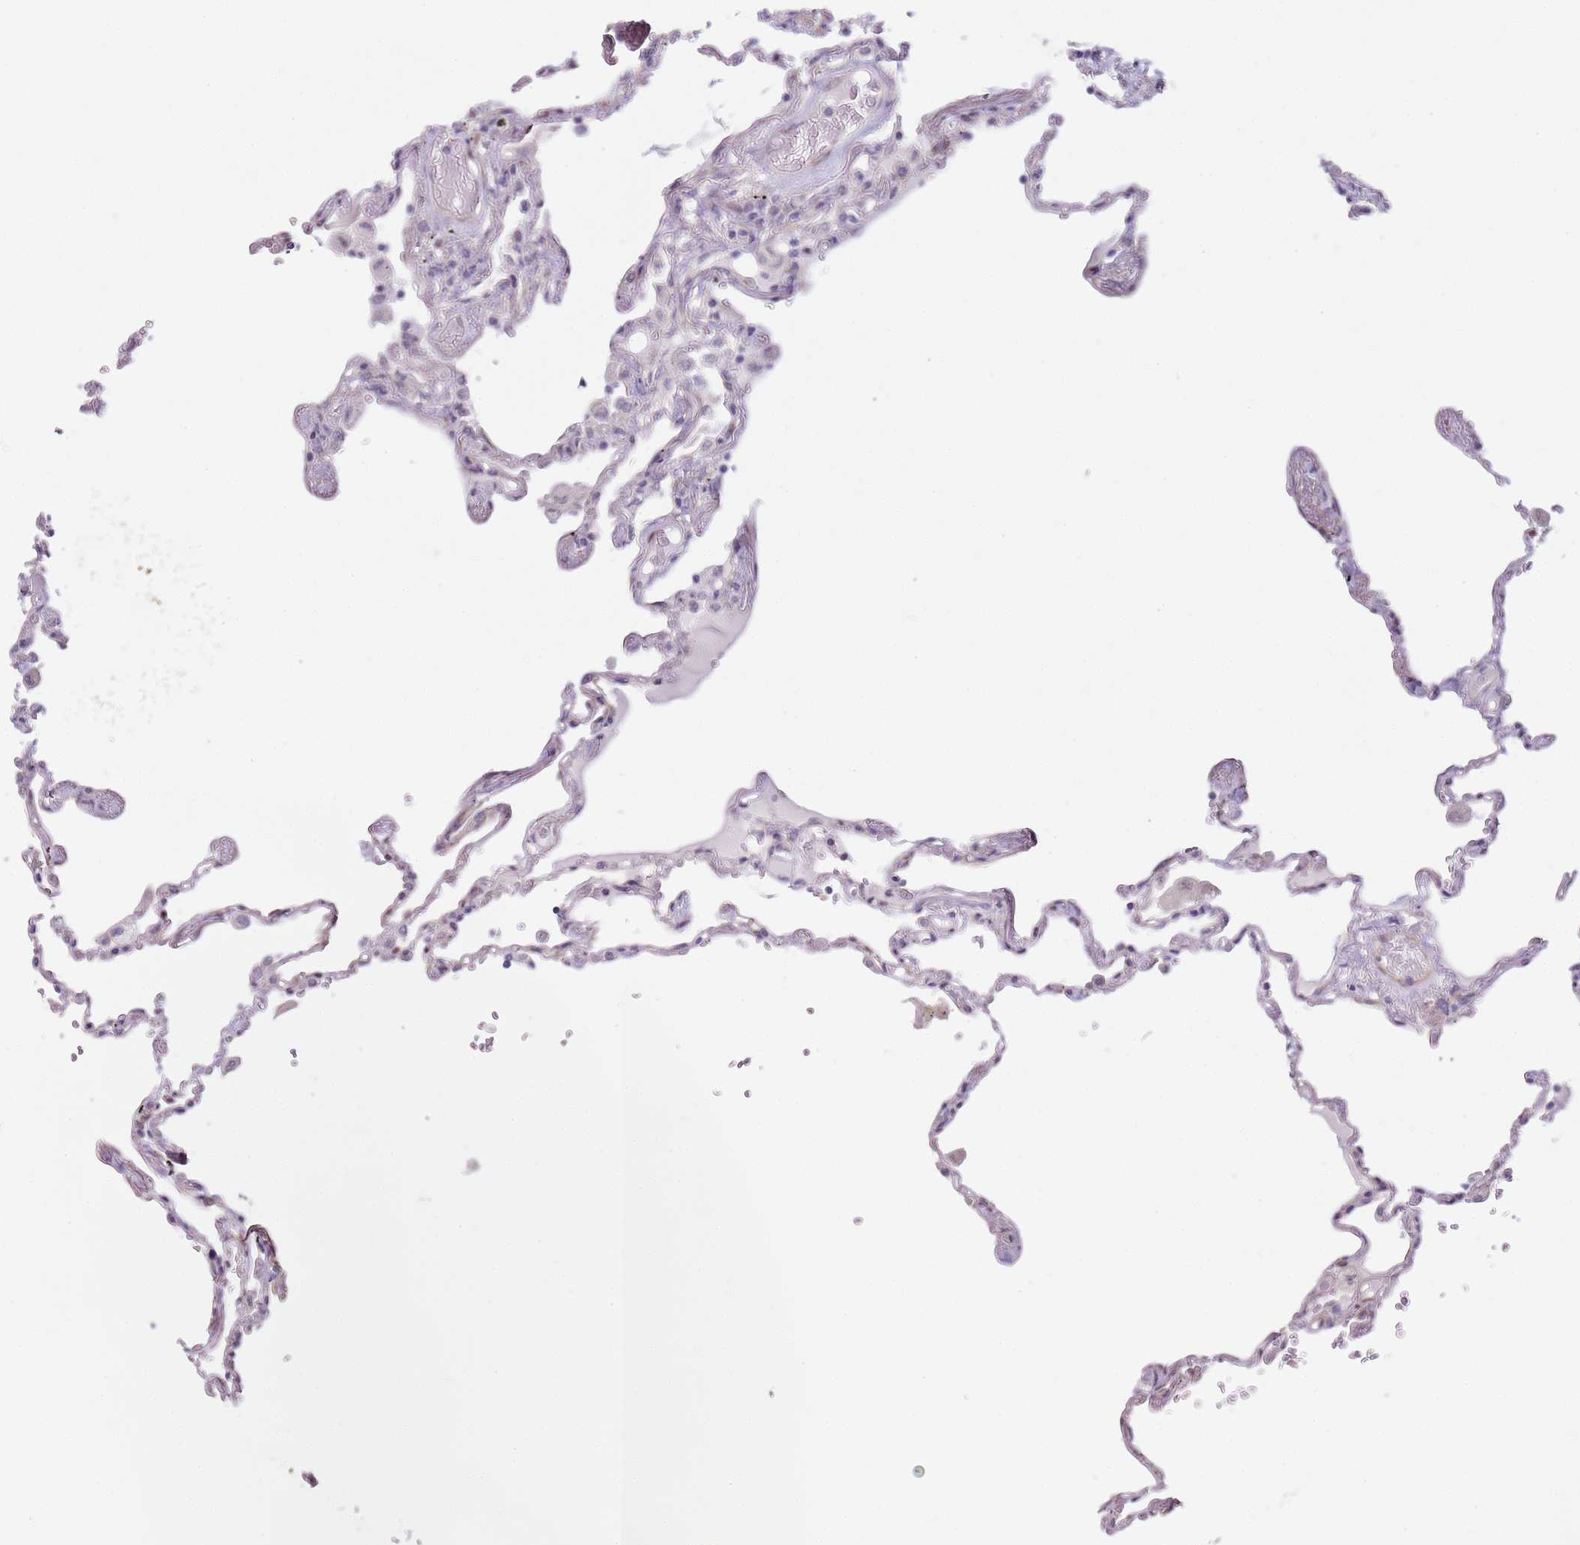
{"staining": {"intensity": "negative", "quantity": "none", "location": "none"}, "tissue": "lung", "cell_type": "Alveolar cells", "image_type": "normal", "snomed": [{"axis": "morphology", "description": "Normal tissue, NOS"}, {"axis": "topography", "description": "Lung"}], "caption": "Immunohistochemistry (IHC) of unremarkable lung displays no staining in alveolar cells.", "gene": "TBC1D9", "patient": {"sex": "female", "age": 67}}